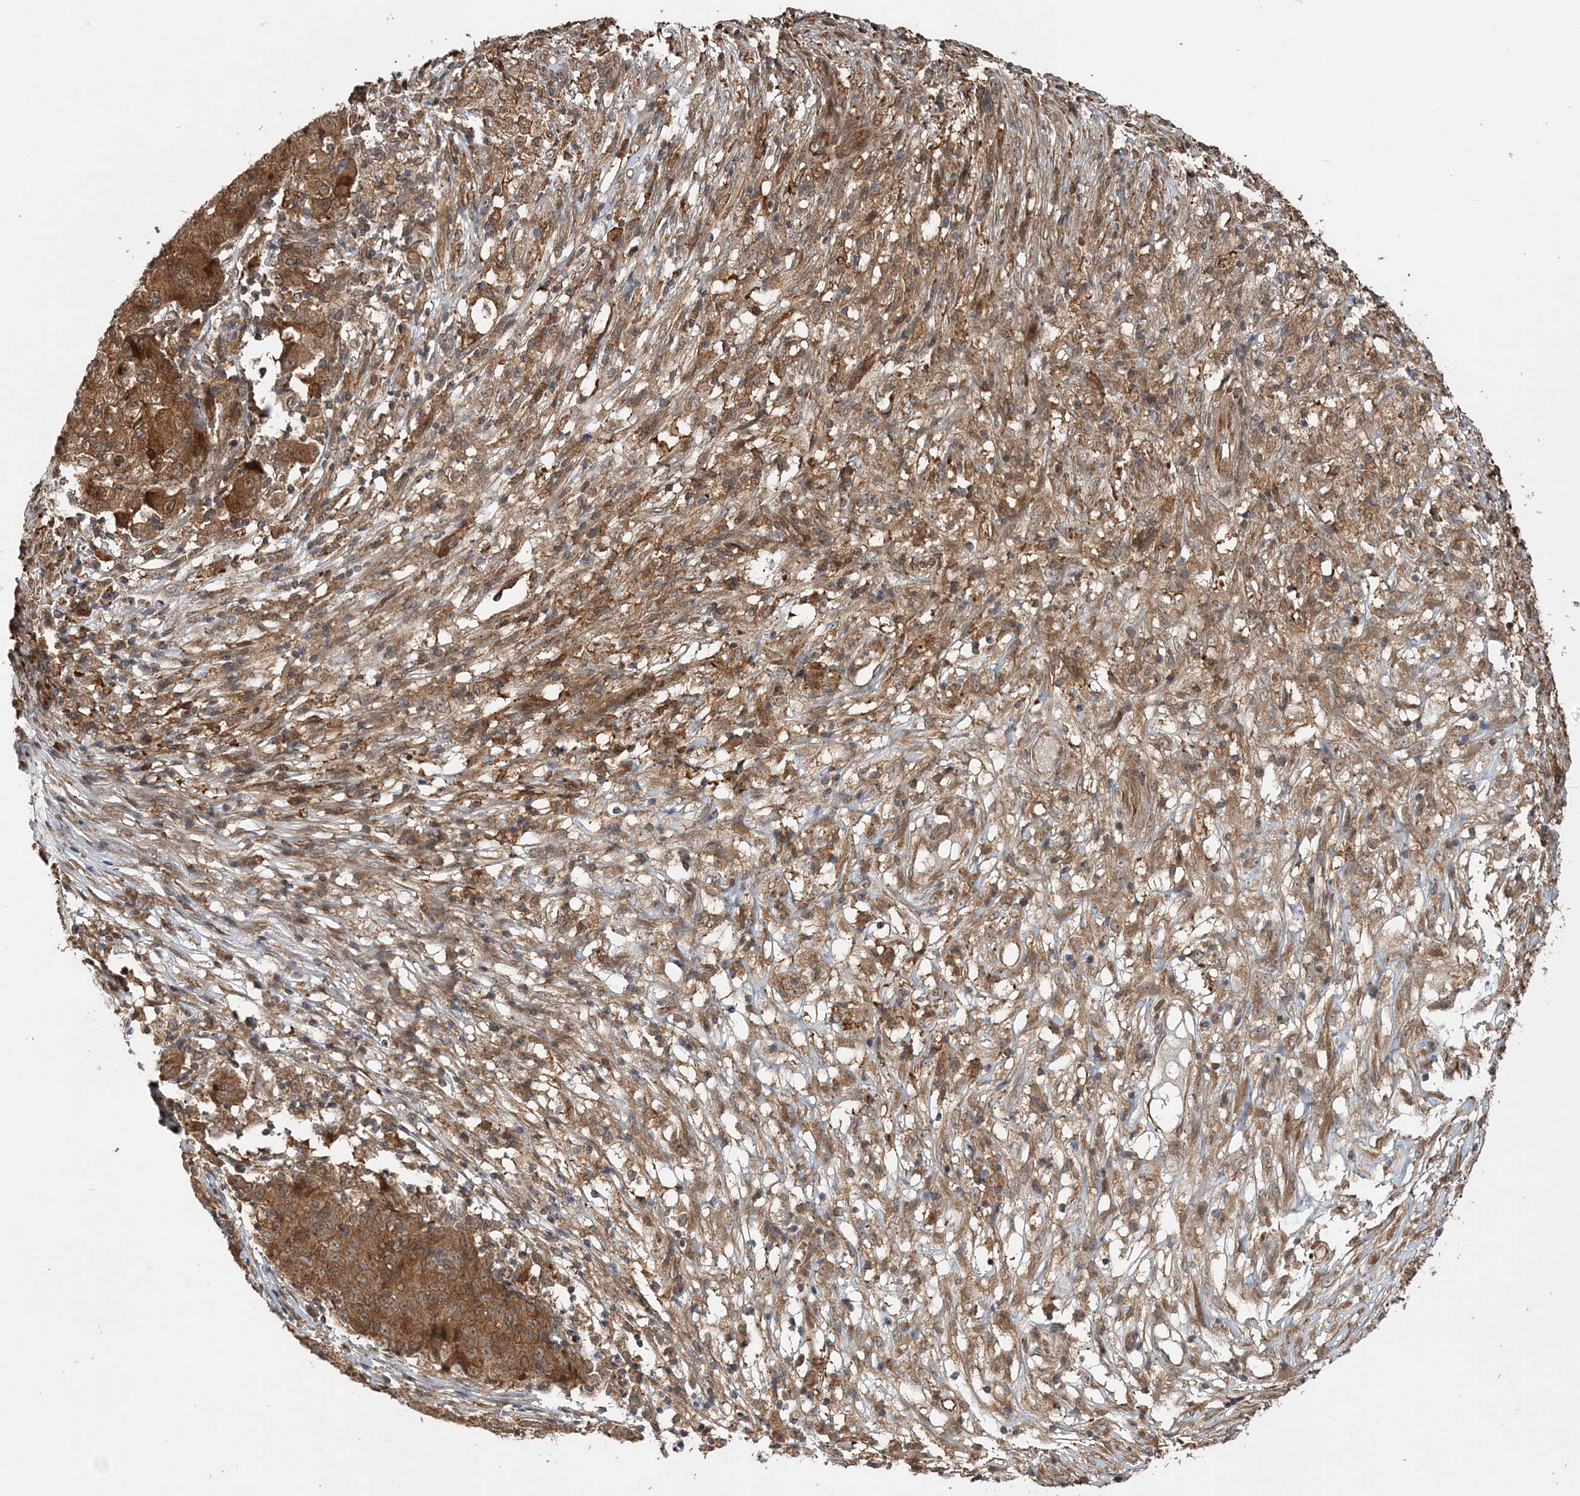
{"staining": {"intensity": "moderate", "quantity": ">75%", "location": "cytoplasmic/membranous"}, "tissue": "ovarian cancer", "cell_type": "Tumor cells", "image_type": "cancer", "snomed": [{"axis": "morphology", "description": "Carcinoma, endometroid"}, {"axis": "topography", "description": "Ovary"}], "caption": "A medium amount of moderate cytoplasmic/membranous positivity is identified in approximately >75% of tumor cells in ovarian cancer tissue.", "gene": "UBTD2", "patient": {"sex": "female", "age": 42}}